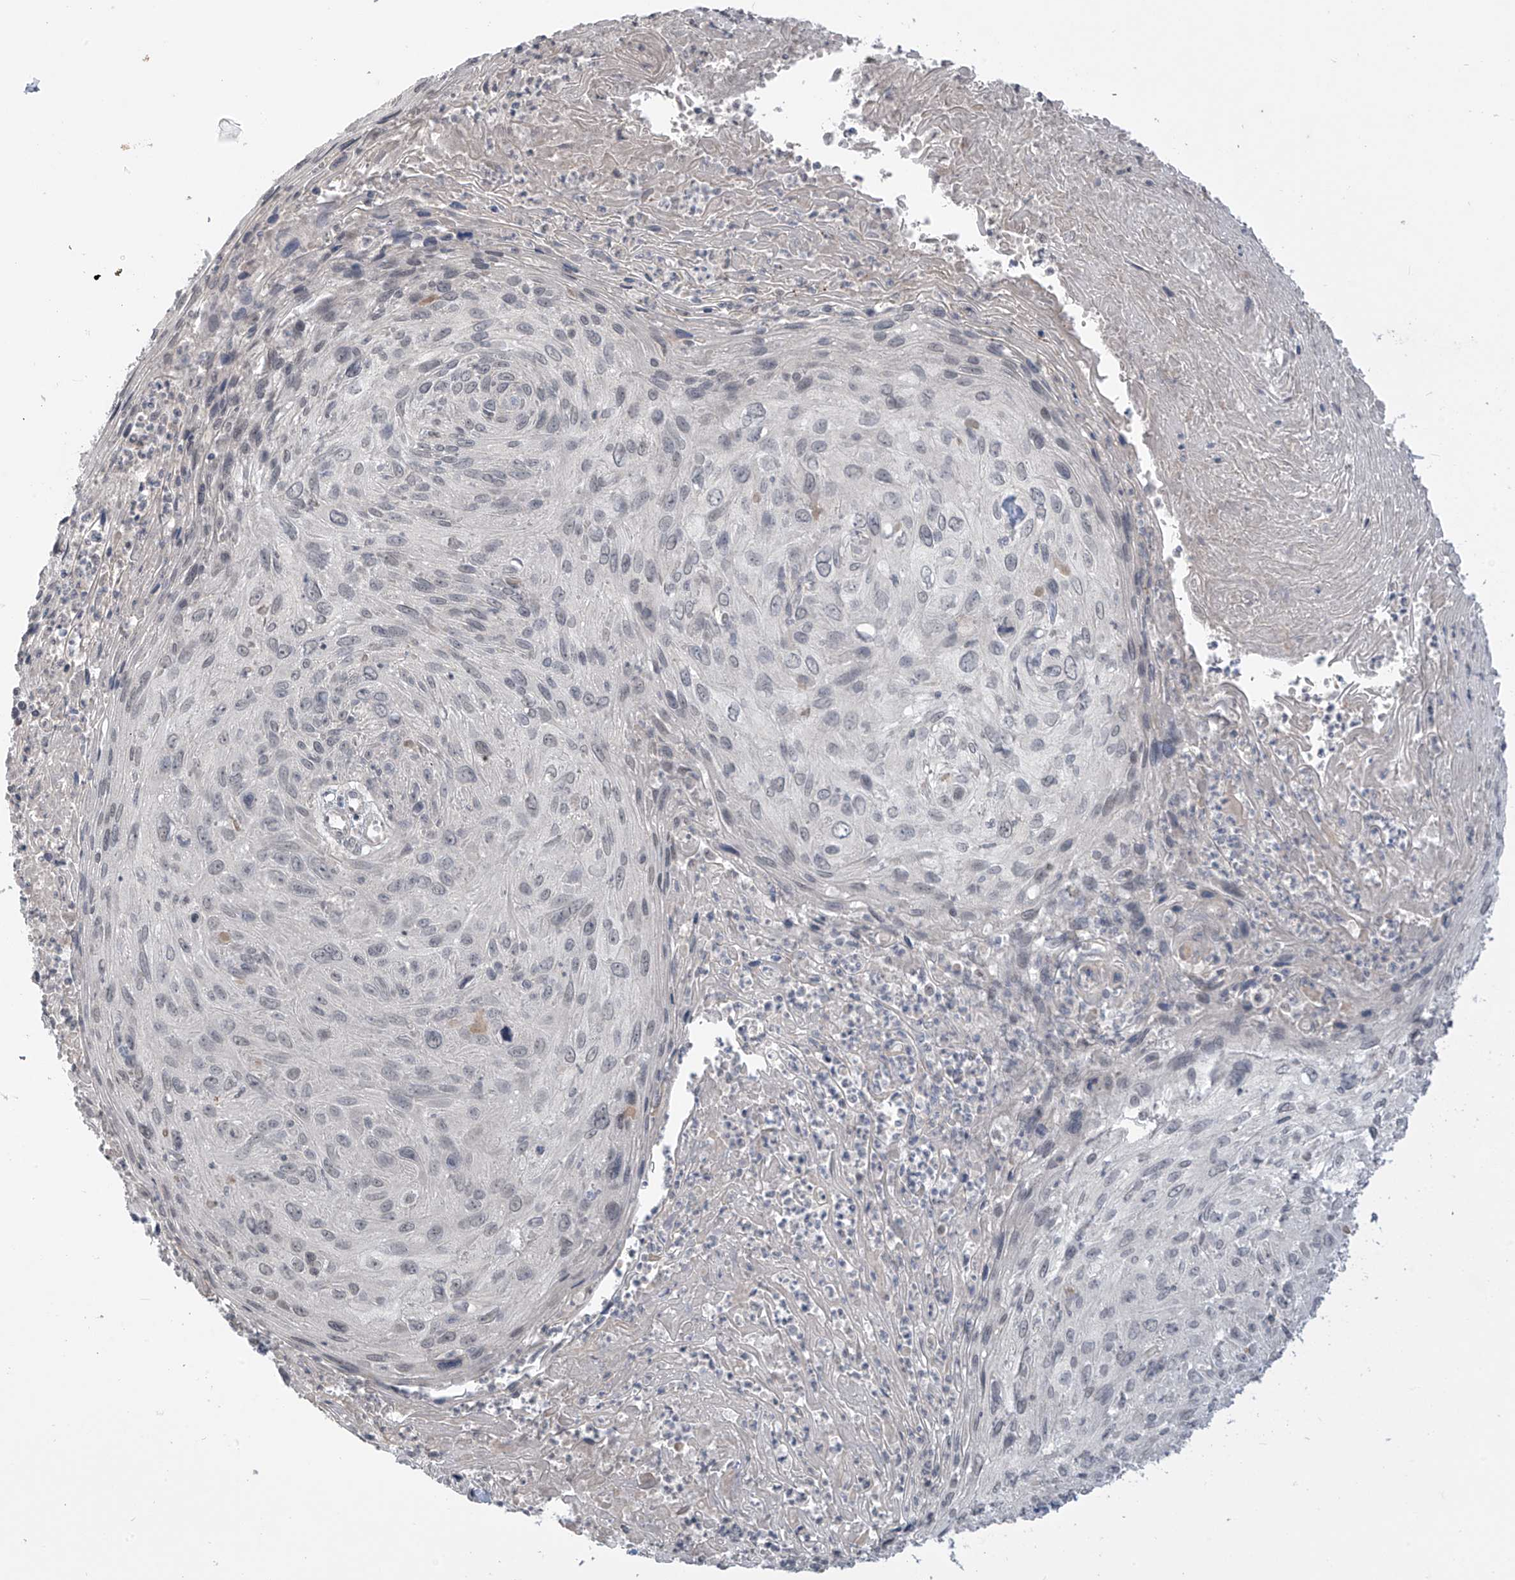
{"staining": {"intensity": "negative", "quantity": "none", "location": "none"}, "tissue": "cervical cancer", "cell_type": "Tumor cells", "image_type": "cancer", "snomed": [{"axis": "morphology", "description": "Squamous cell carcinoma, NOS"}, {"axis": "topography", "description": "Cervix"}], "caption": "IHC photomicrograph of neoplastic tissue: cervical squamous cell carcinoma stained with DAB (3,3'-diaminobenzidine) exhibits no significant protein staining in tumor cells. (DAB immunohistochemistry visualized using brightfield microscopy, high magnification).", "gene": "DGKQ", "patient": {"sex": "female", "age": 51}}